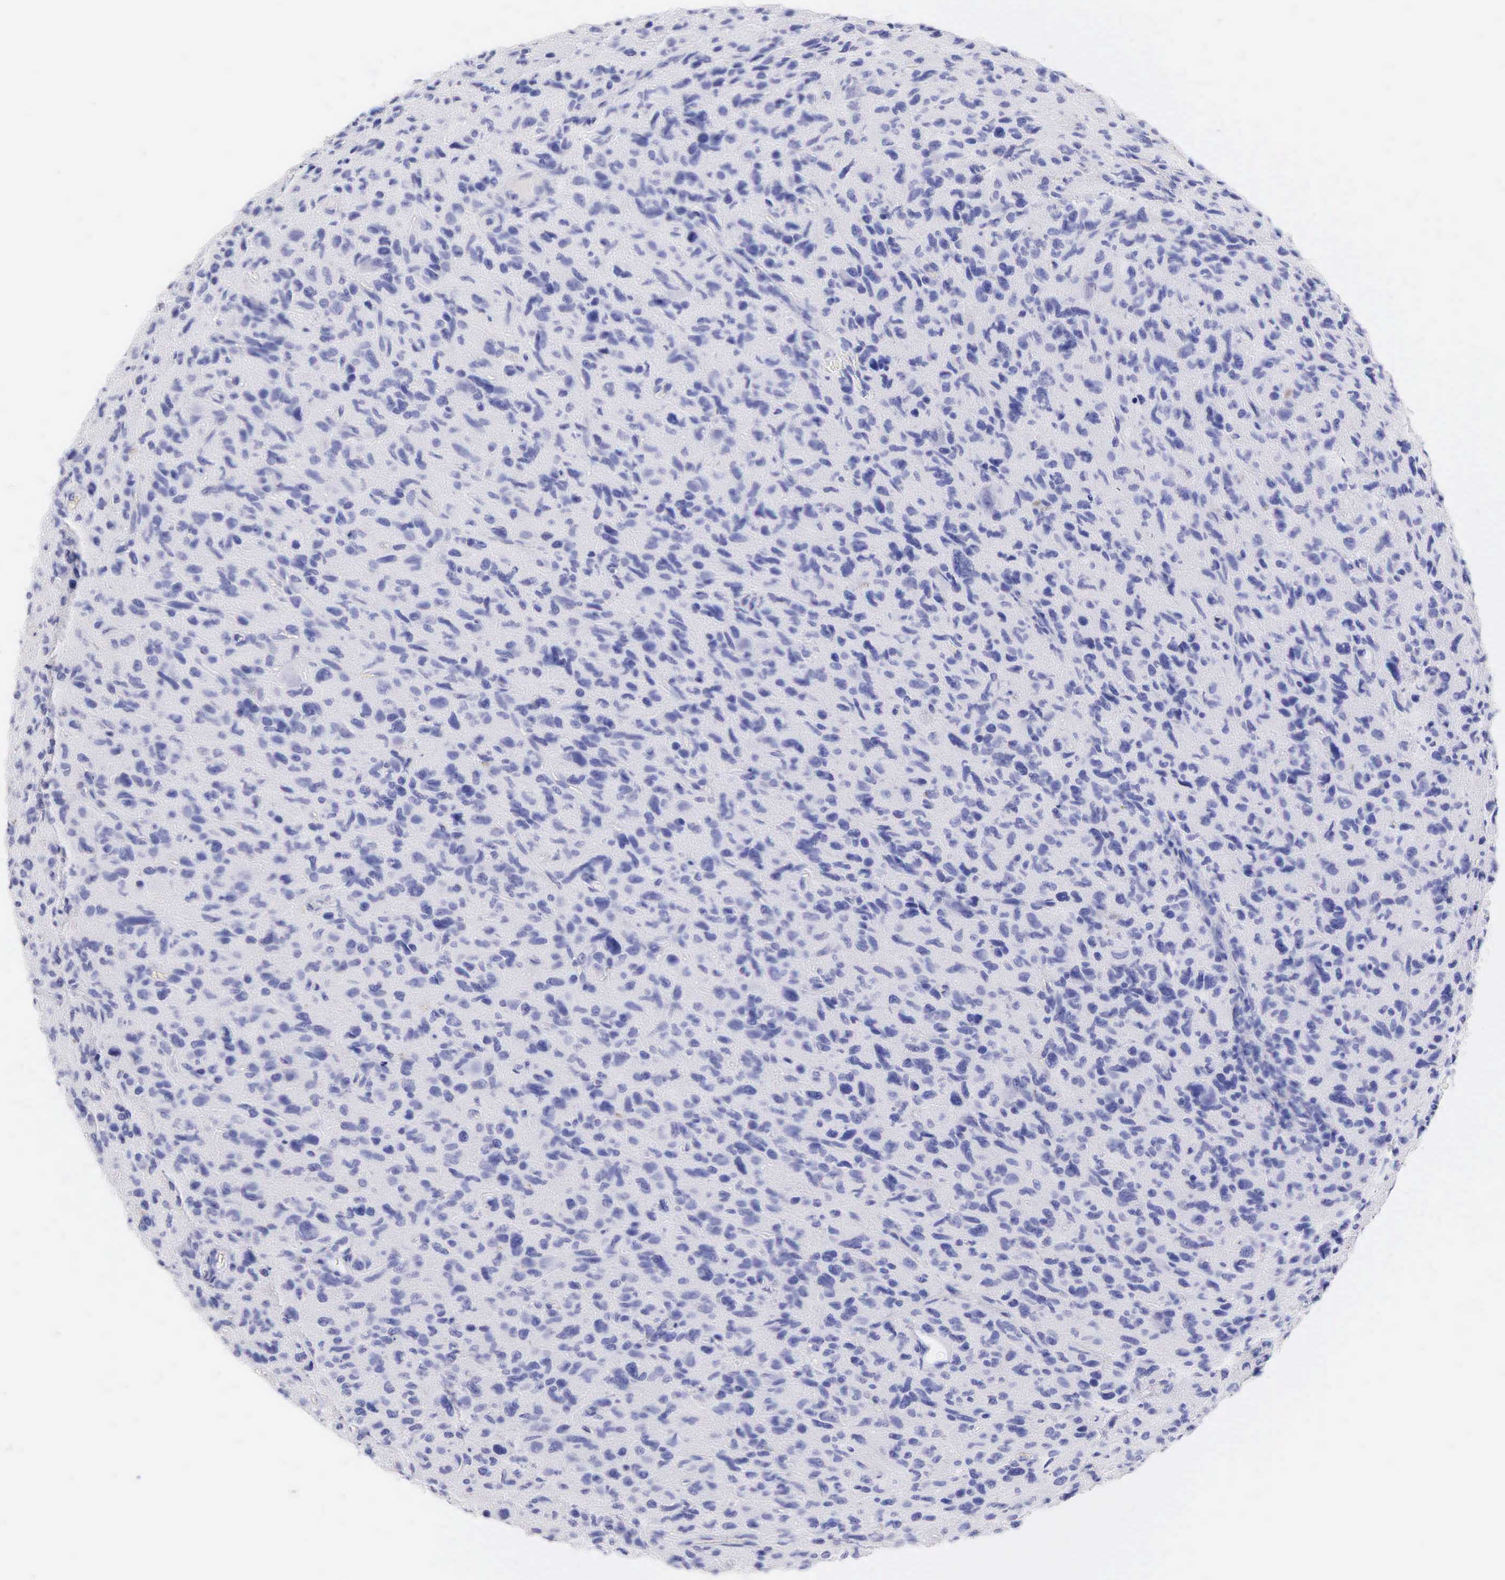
{"staining": {"intensity": "negative", "quantity": "none", "location": "none"}, "tissue": "glioma", "cell_type": "Tumor cells", "image_type": "cancer", "snomed": [{"axis": "morphology", "description": "Glioma, malignant, High grade"}, {"axis": "topography", "description": "Brain"}], "caption": "The immunohistochemistry (IHC) photomicrograph has no significant staining in tumor cells of malignant high-grade glioma tissue. The staining is performed using DAB brown chromogen with nuclei counter-stained in using hematoxylin.", "gene": "KRT14", "patient": {"sex": "female", "age": 60}}